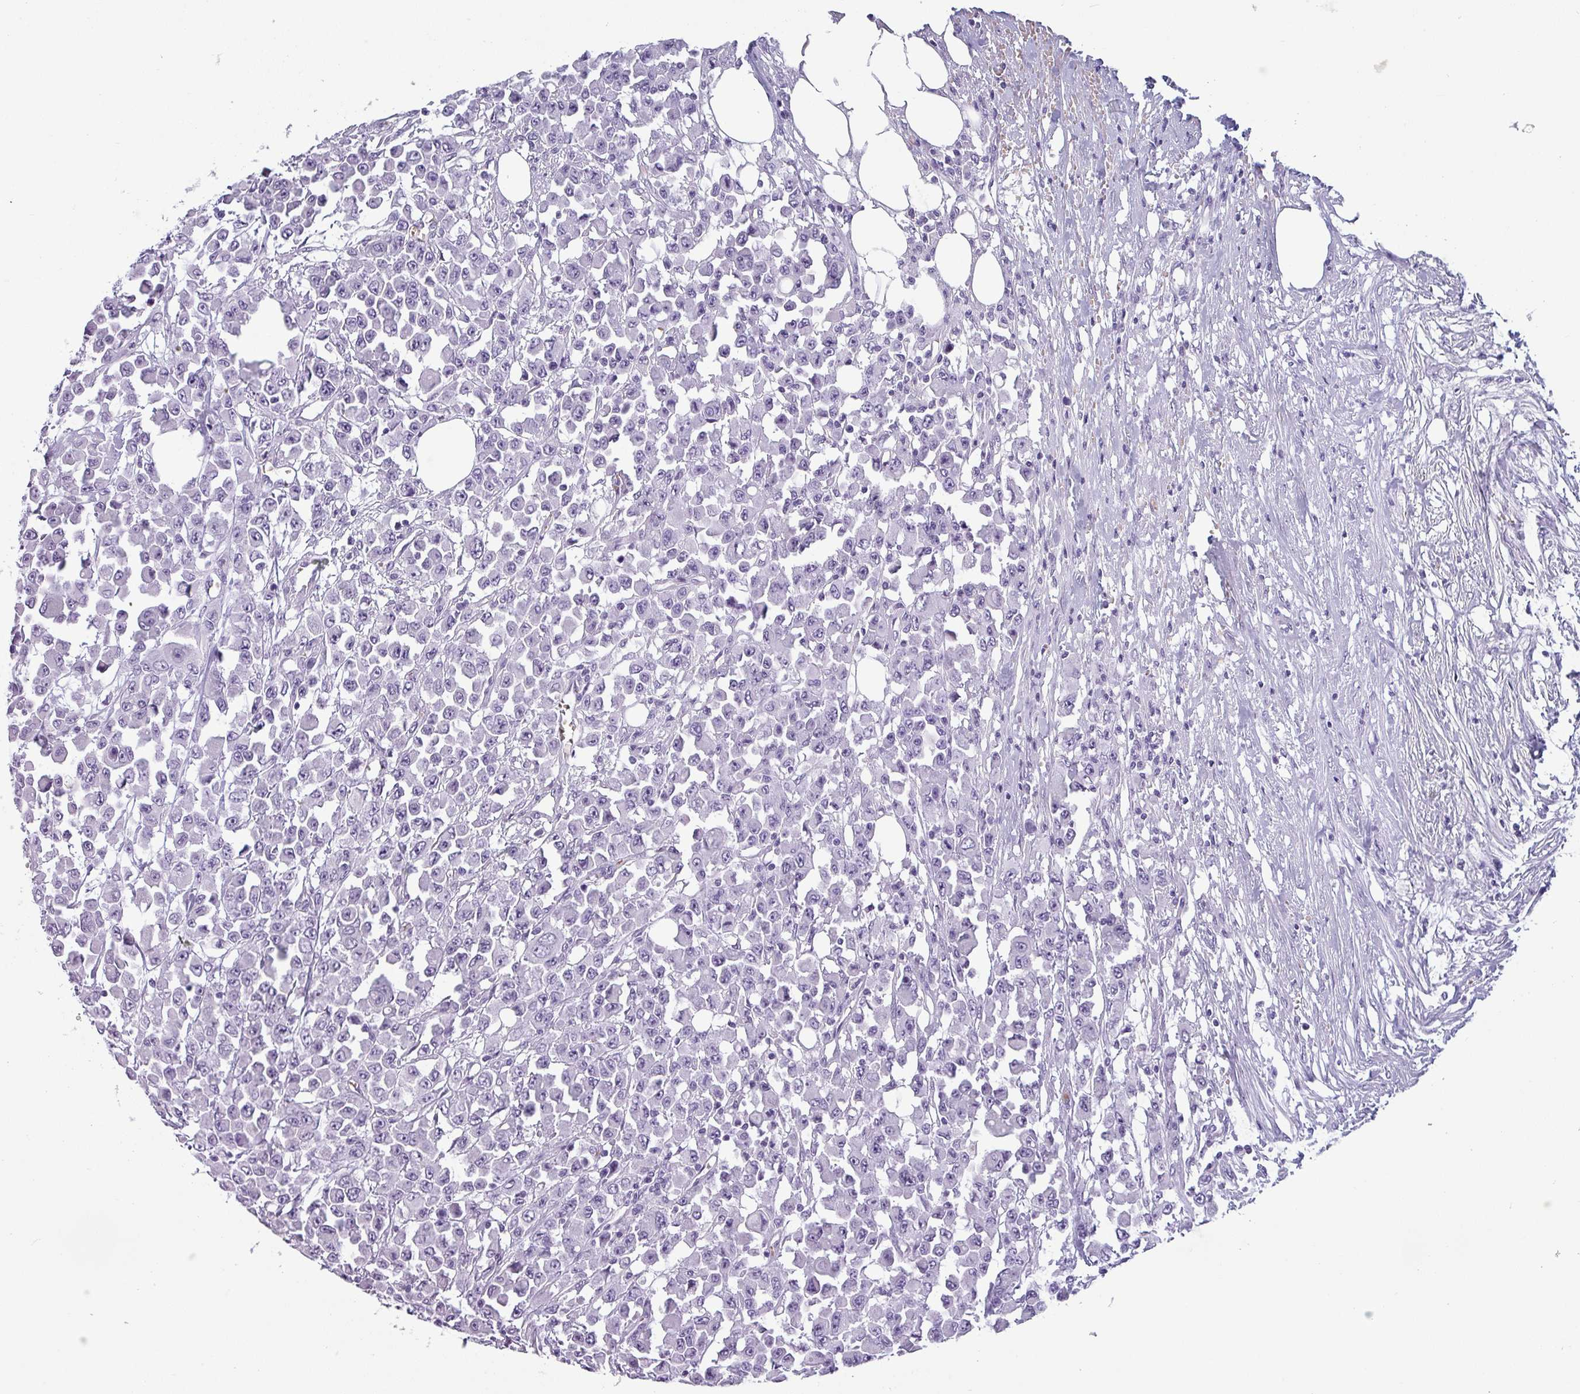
{"staining": {"intensity": "negative", "quantity": "none", "location": "none"}, "tissue": "colorectal cancer", "cell_type": "Tumor cells", "image_type": "cancer", "snomed": [{"axis": "morphology", "description": "Adenocarcinoma, NOS"}, {"axis": "topography", "description": "Colon"}], "caption": "Immunohistochemistry (IHC) of human colorectal cancer (adenocarcinoma) reveals no positivity in tumor cells.", "gene": "CRYBB2", "patient": {"sex": "male", "age": 51}}